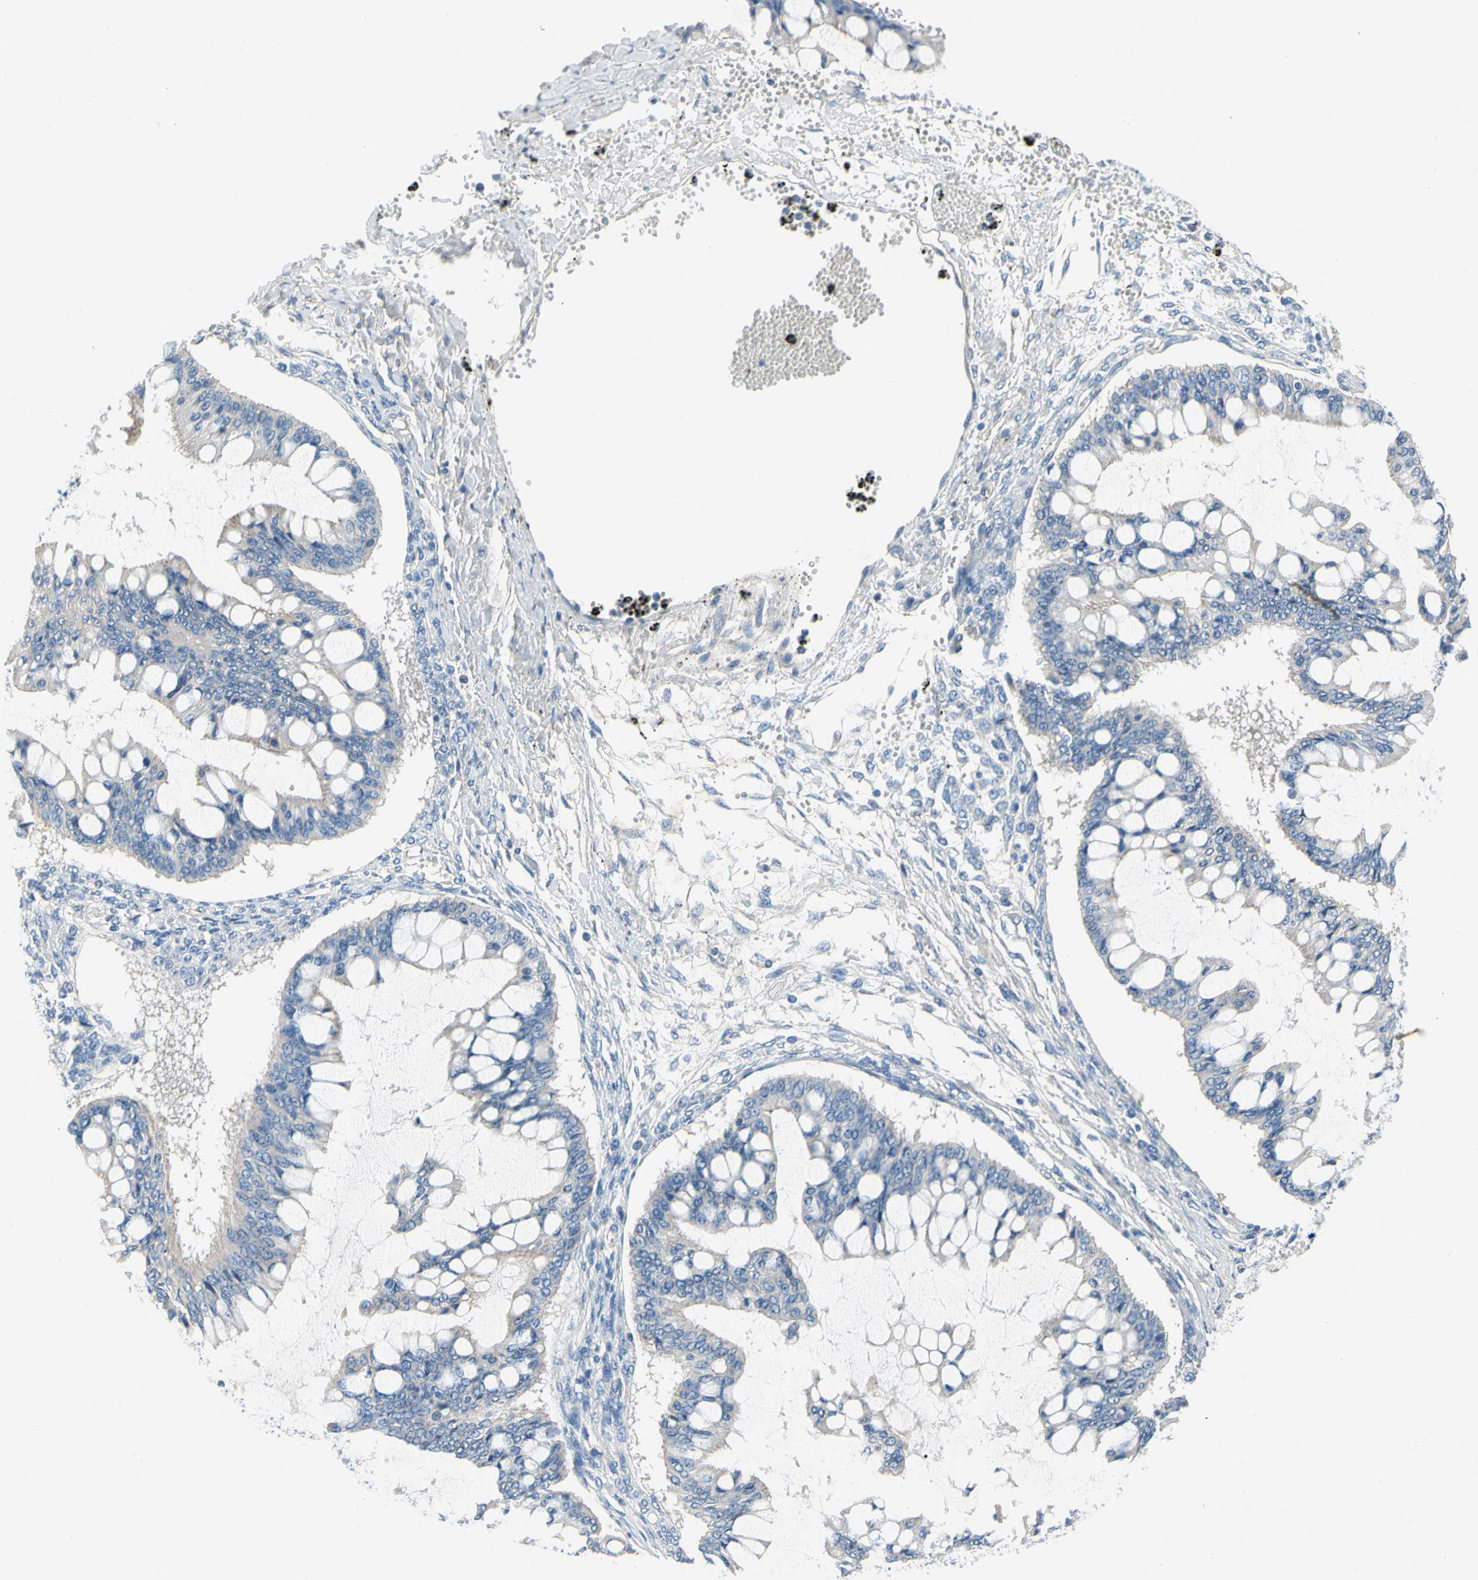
{"staining": {"intensity": "weak", "quantity": "<25%", "location": "cytoplasmic/membranous"}, "tissue": "ovarian cancer", "cell_type": "Tumor cells", "image_type": "cancer", "snomed": [{"axis": "morphology", "description": "Cystadenocarcinoma, mucinous, NOS"}, {"axis": "topography", "description": "Ovary"}], "caption": "DAB immunohistochemical staining of human mucinous cystadenocarcinoma (ovarian) displays no significant expression in tumor cells. Nuclei are stained in blue.", "gene": "CA14", "patient": {"sex": "female", "age": 73}}